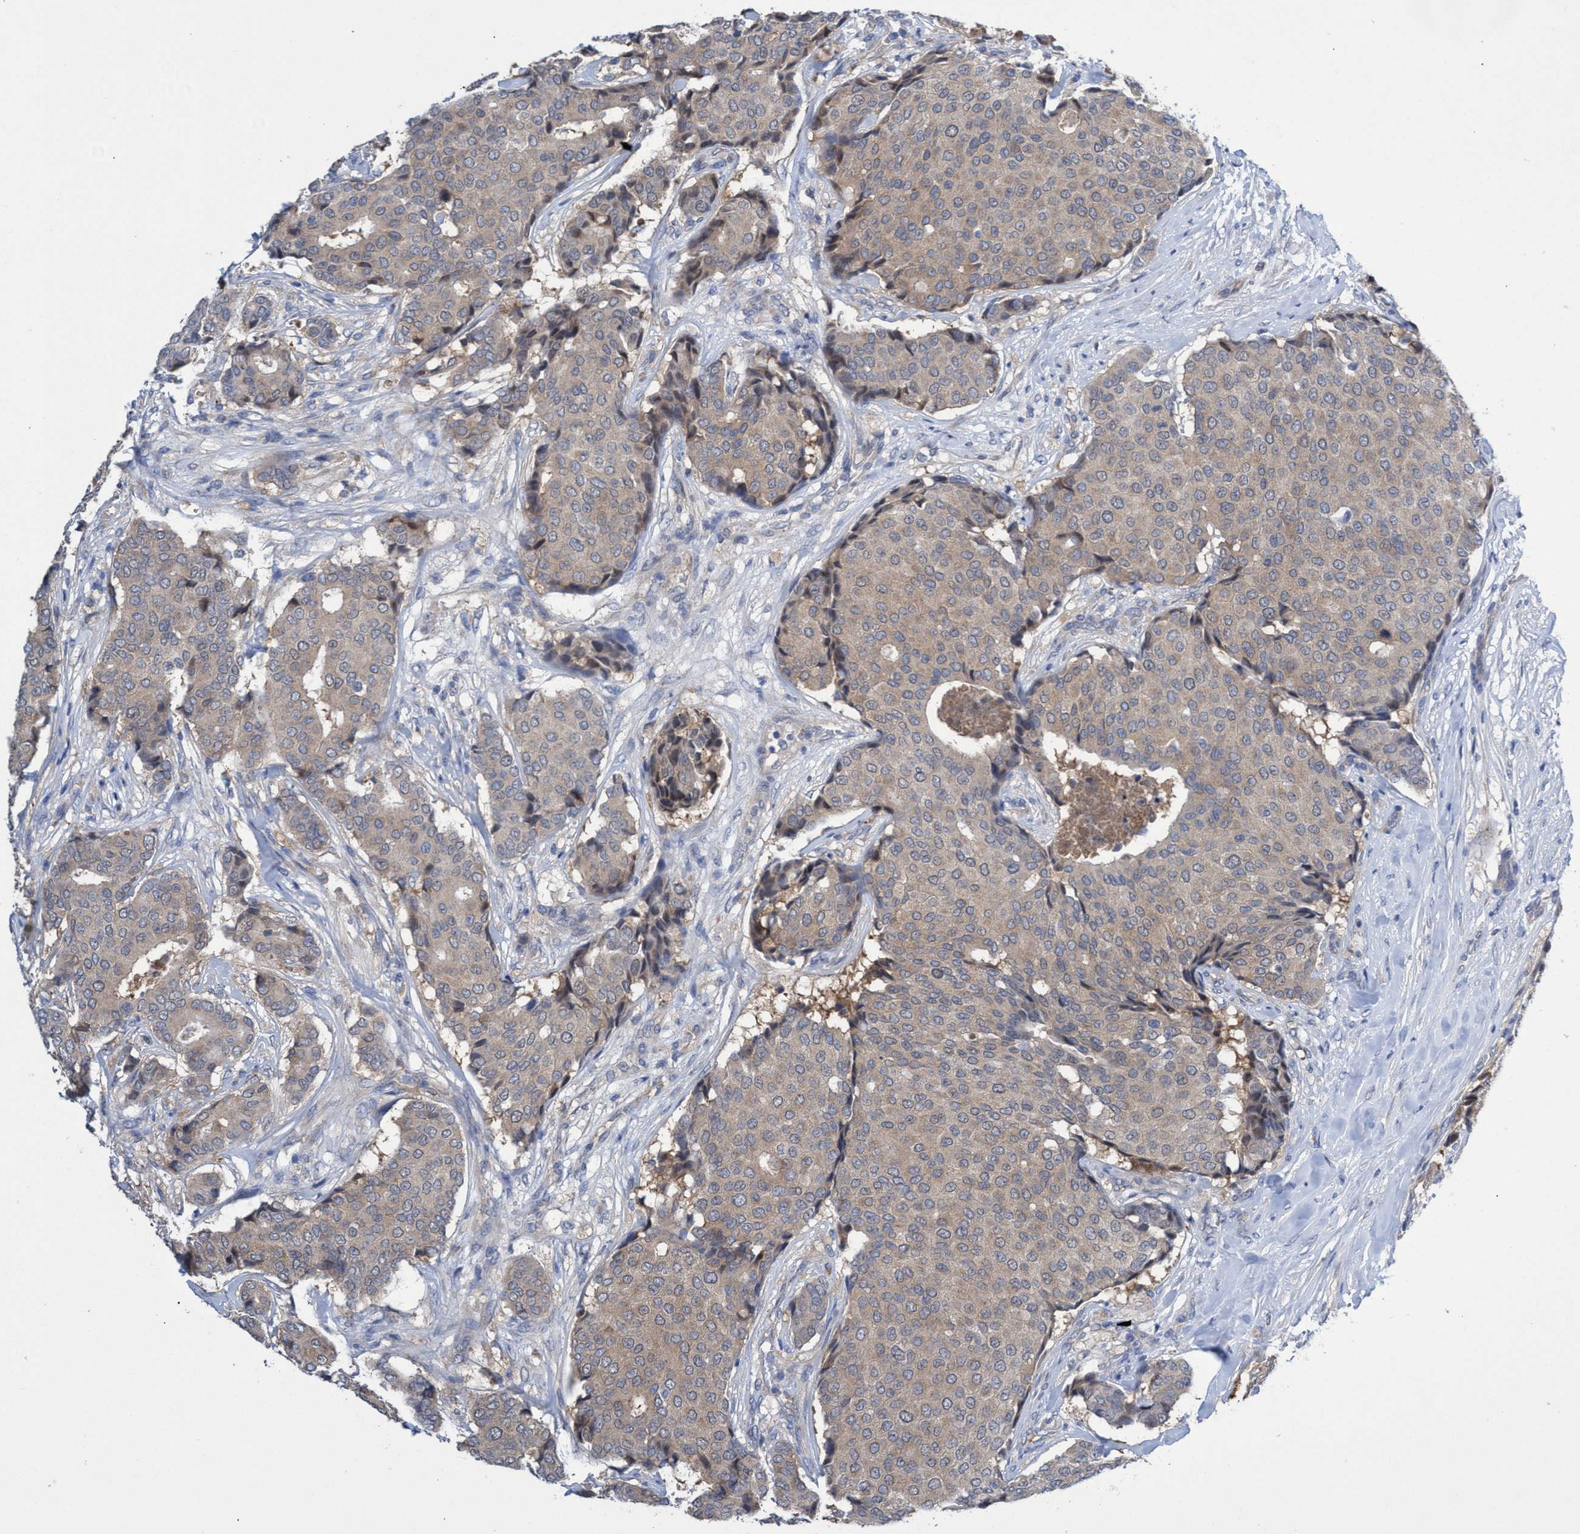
{"staining": {"intensity": "weak", "quantity": "25%-75%", "location": "cytoplasmic/membranous"}, "tissue": "breast cancer", "cell_type": "Tumor cells", "image_type": "cancer", "snomed": [{"axis": "morphology", "description": "Duct carcinoma"}, {"axis": "topography", "description": "Breast"}], "caption": "Weak cytoplasmic/membranous protein staining is appreciated in approximately 25%-75% of tumor cells in infiltrating ductal carcinoma (breast). (DAB (3,3'-diaminobenzidine) IHC, brown staining for protein, blue staining for nuclei).", "gene": "SVEP1", "patient": {"sex": "female", "age": 75}}